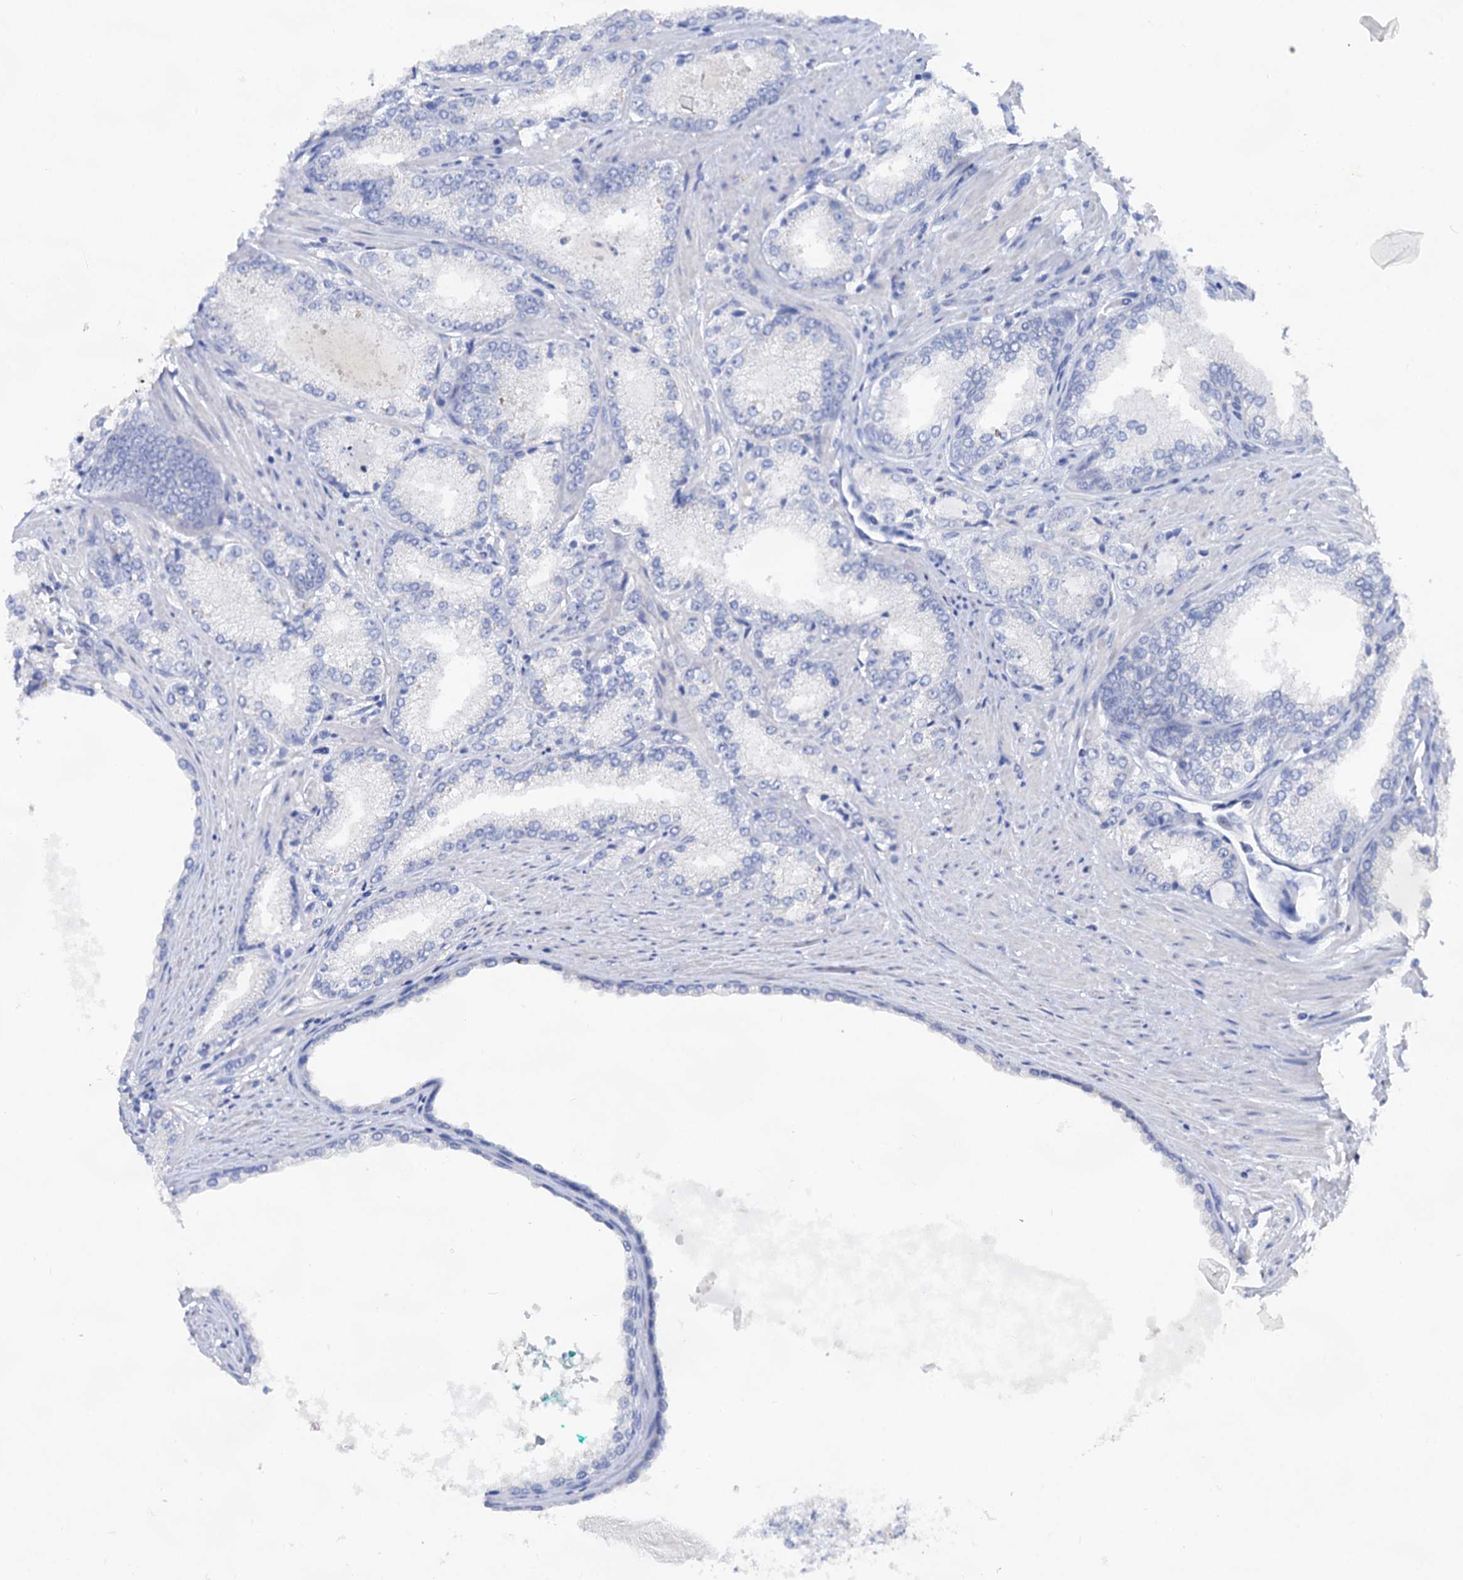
{"staining": {"intensity": "negative", "quantity": "none", "location": "none"}, "tissue": "prostate cancer", "cell_type": "Tumor cells", "image_type": "cancer", "snomed": [{"axis": "morphology", "description": "Adenocarcinoma, High grade"}, {"axis": "topography", "description": "Prostate"}], "caption": "Immunohistochemistry photomicrograph of human prostate cancer (high-grade adenocarcinoma) stained for a protein (brown), which demonstrates no positivity in tumor cells. Nuclei are stained in blue.", "gene": "CAPRIN2", "patient": {"sex": "male", "age": 66}}